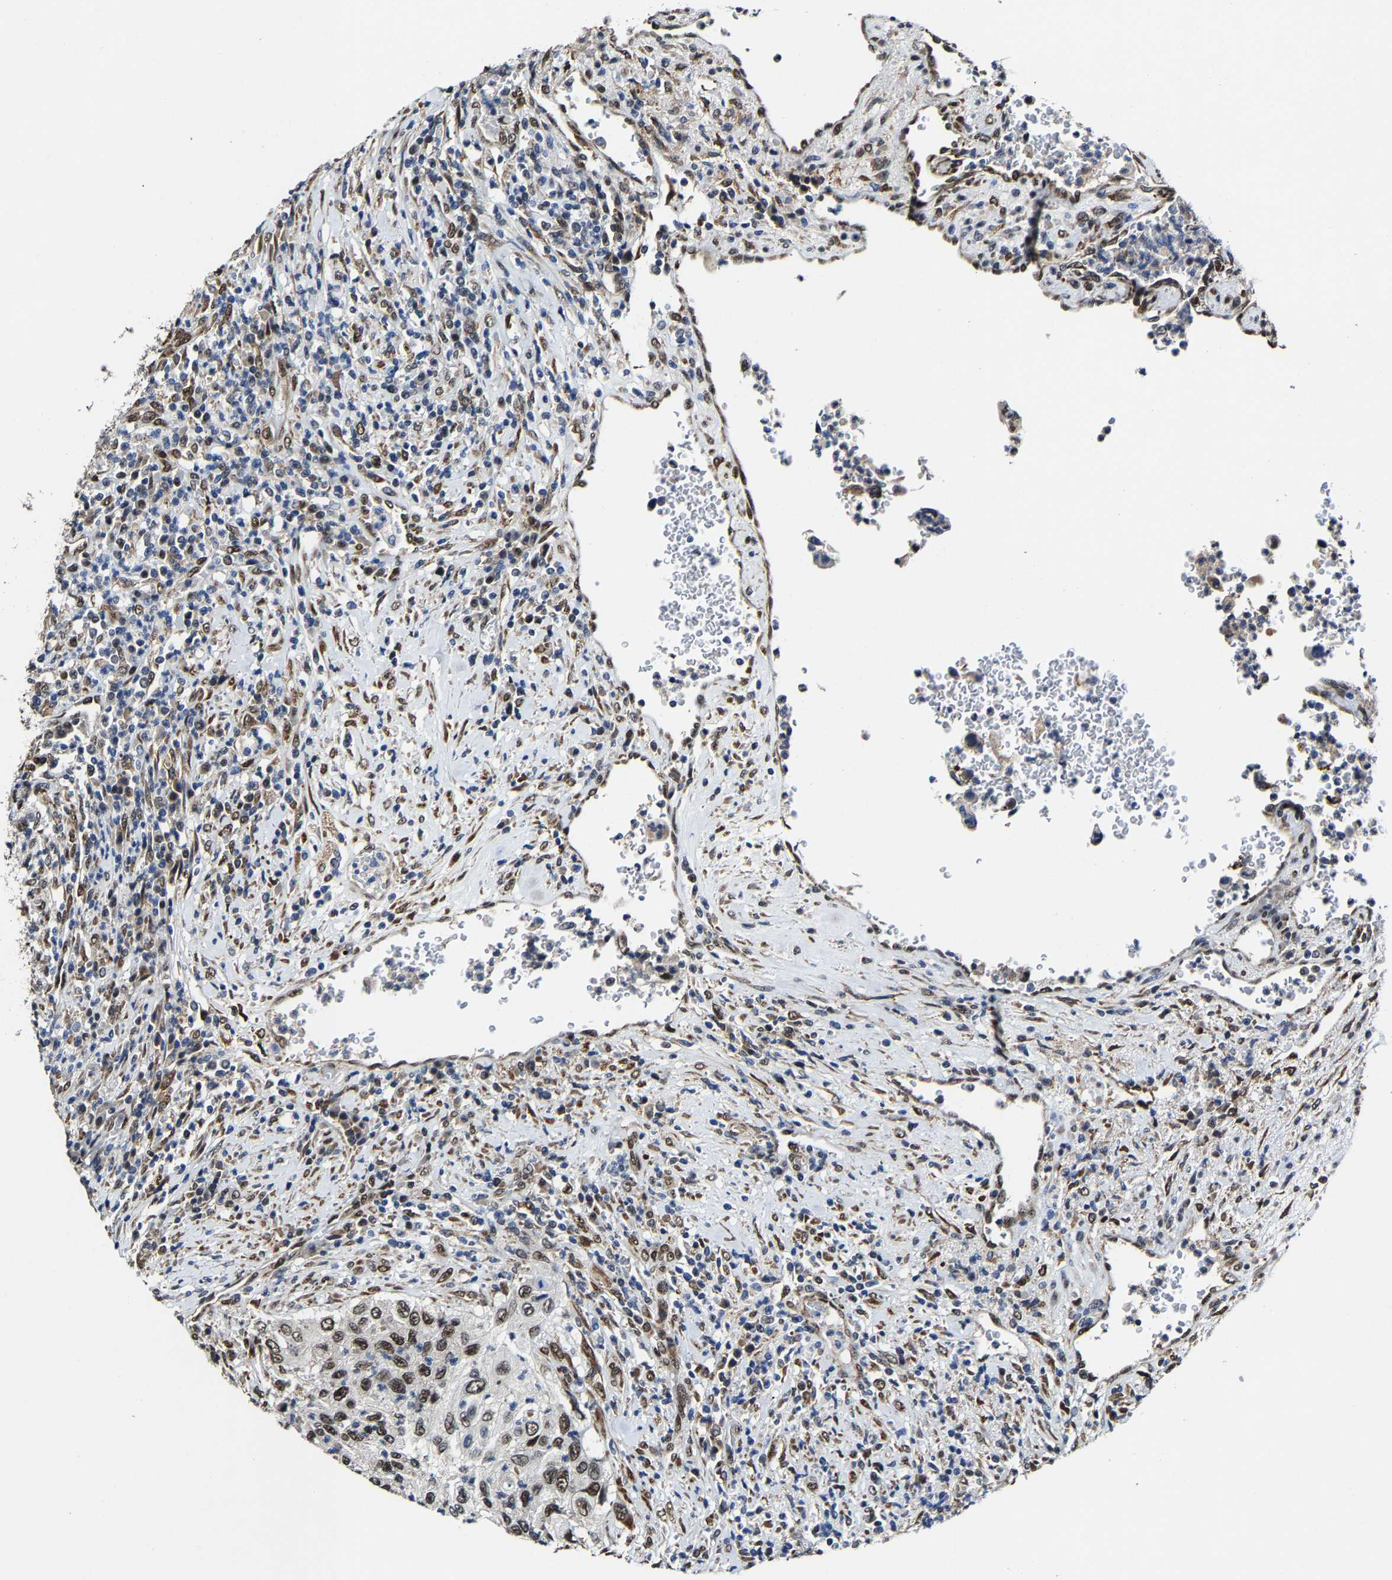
{"staining": {"intensity": "strong", "quantity": ">75%", "location": "nuclear"}, "tissue": "urothelial cancer", "cell_type": "Tumor cells", "image_type": "cancer", "snomed": [{"axis": "morphology", "description": "Urothelial carcinoma, High grade"}, {"axis": "topography", "description": "Urinary bladder"}], "caption": "Urothelial cancer stained with immunohistochemistry exhibits strong nuclear expression in about >75% of tumor cells. Immunohistochemistry (ihc) stains the protein in brown and the nuclei are stained blue.", "gene": "METTL1", "patient": {"sex": "female", "age": 60}}